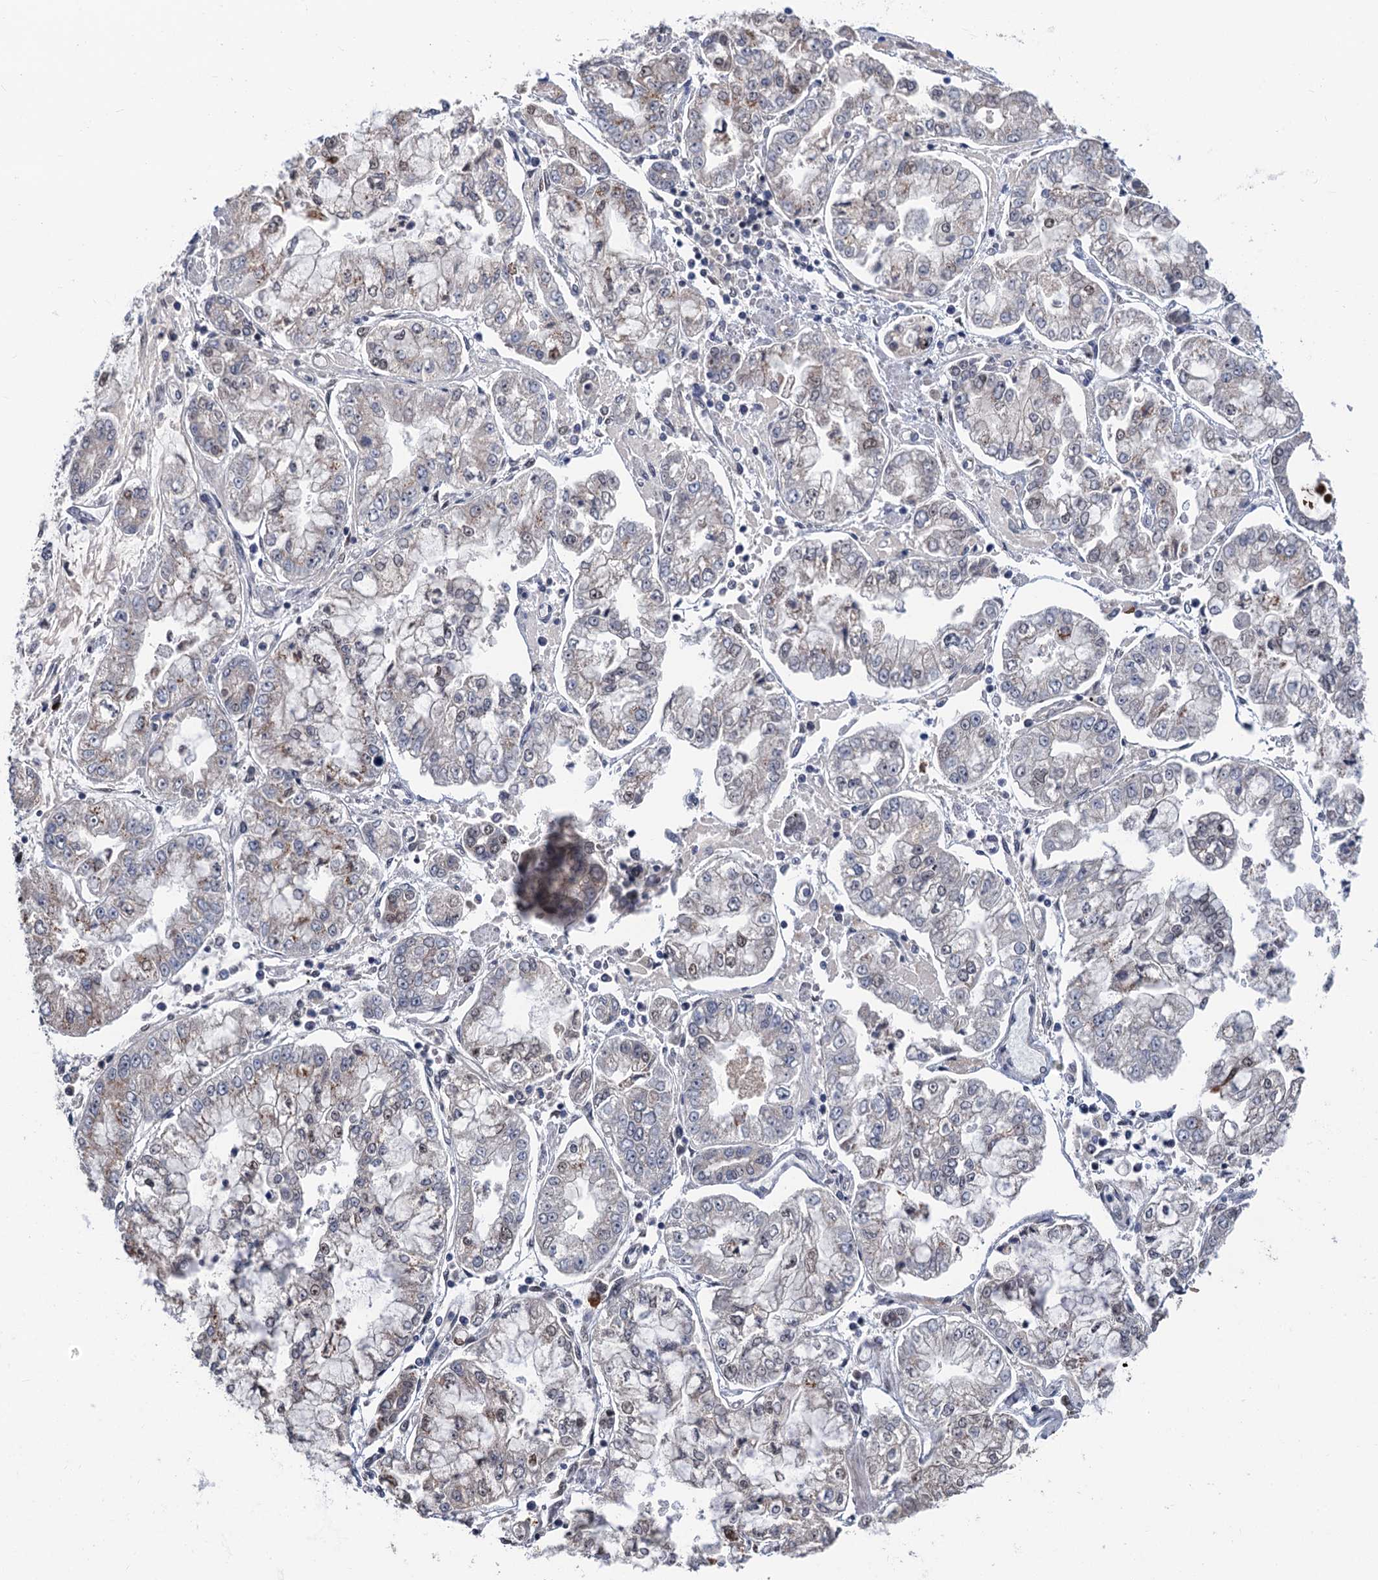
{"staining": {"intensity": "negative", "quantity": "none", "location": "none"}, "tissue": "stomach cancer", "cell_type": "Tumor cells", "image_type": "cancer", "snomed": [{"axis": "morphology", "description": "Adenocarcinoma, NOS"}, {"axis": "topography", "description": "Stomach"}], "caption": "High magnification brightfield microscopy of adenocarcinoma (stomach) stained with DAB (brown) and counterstained with hematoxylin (blue): tumor cells show no significant staining.", "gene": "RASSF4", "patient": {"sex": "male", "age": 76}}